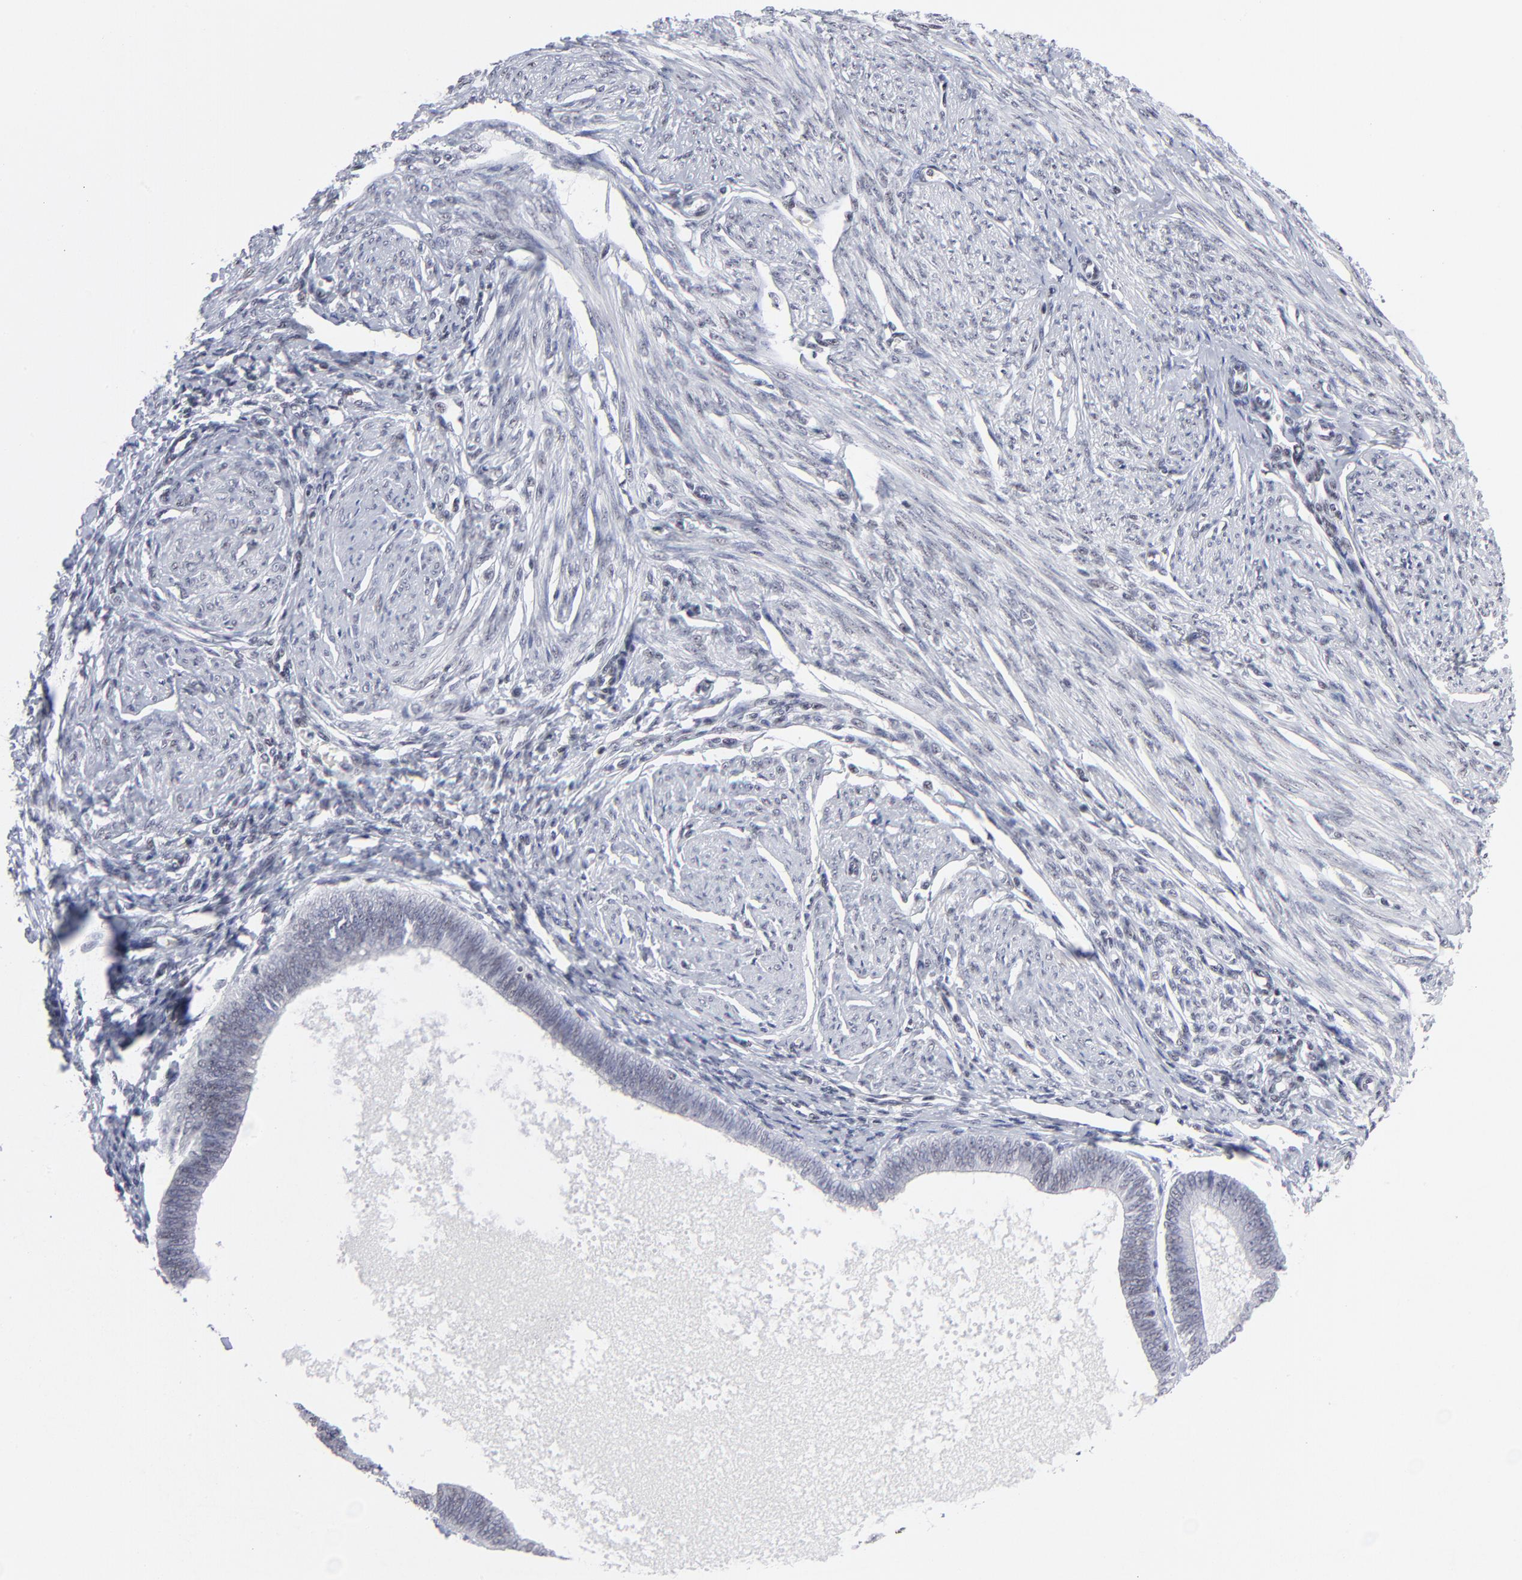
{"staining": {"intensity": "negative", "quantity": "none", "location": "none"}, "tissue": "endometrial cancer", "cell_type": "Tumor cells", "image_type": "cancer", "snomed": [{"axis": "morphology", "description": "Adenocarcinoma, NOS"}, {"axis": "topography", "description": "Endometrium"}], "caption": "Tumor cells show no significant protein positivity in endometrial adenocarcinoma. The staining is performed using DAB (3,3'-diaminobenzidine) brown chromogen with nuclei counter-stained in using hematoxylin.", "gene": "SP2", "patient": {"sex": "female", "age": 63}}